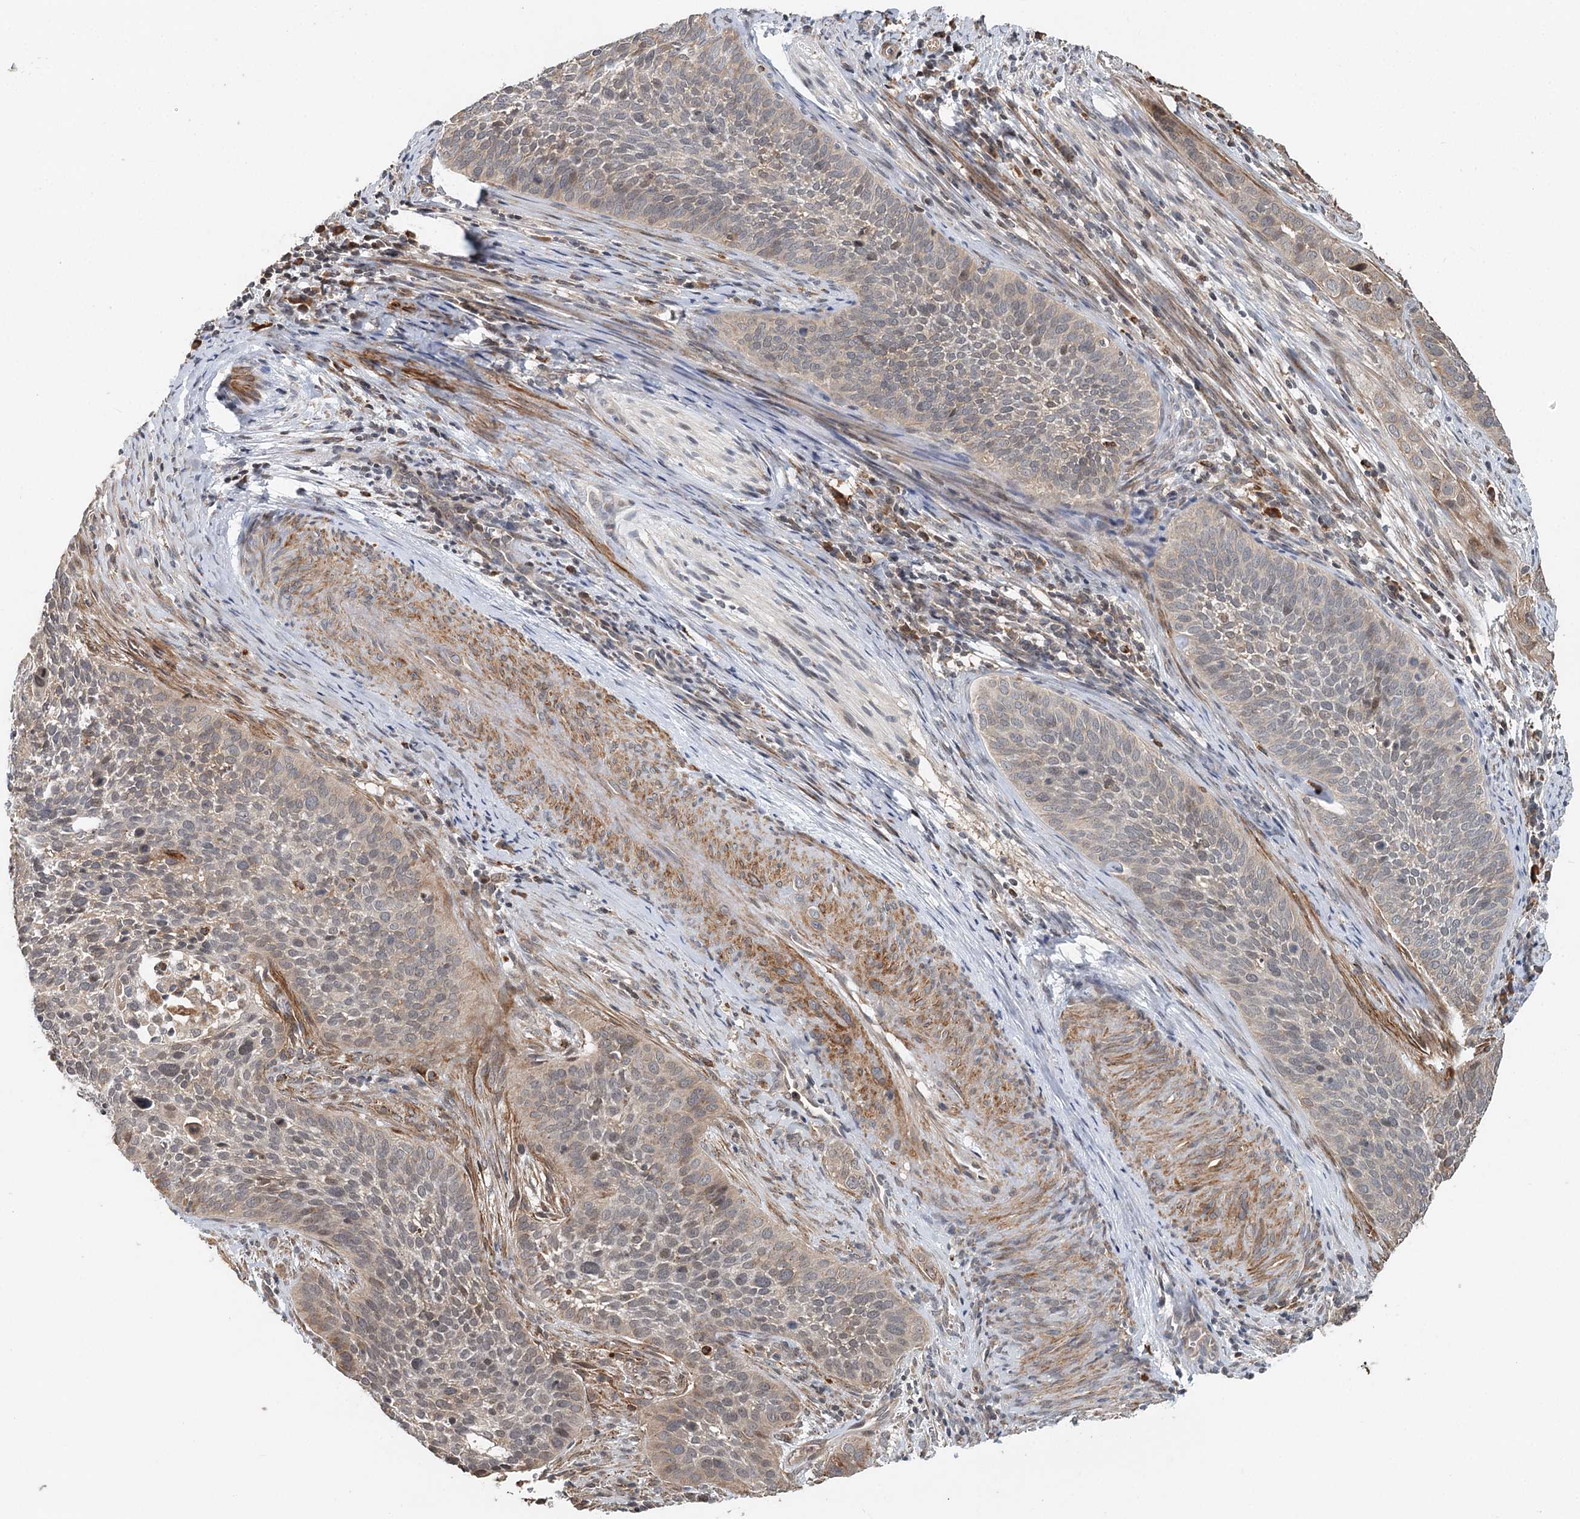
{"staining": {"intensity": "weak", "quantity": "<25%", "location": "cytoplasmic/membranous"}, "tissue": "cervical cancer", "cell_type": "Tumor cells", "image_type": "cancer", "snomed": [{"axis": "morphology", "description": "Squamous cell carcinoma, NOS"}, {"axis": "topography", "description": "Cervix"}], "caption": "Immunohistochemistry of cervical squamous cell carcinoma reveals no positivity in tumor cells.", "gene": "RNF111", "patient": {"sex": "female", "age": 34}}